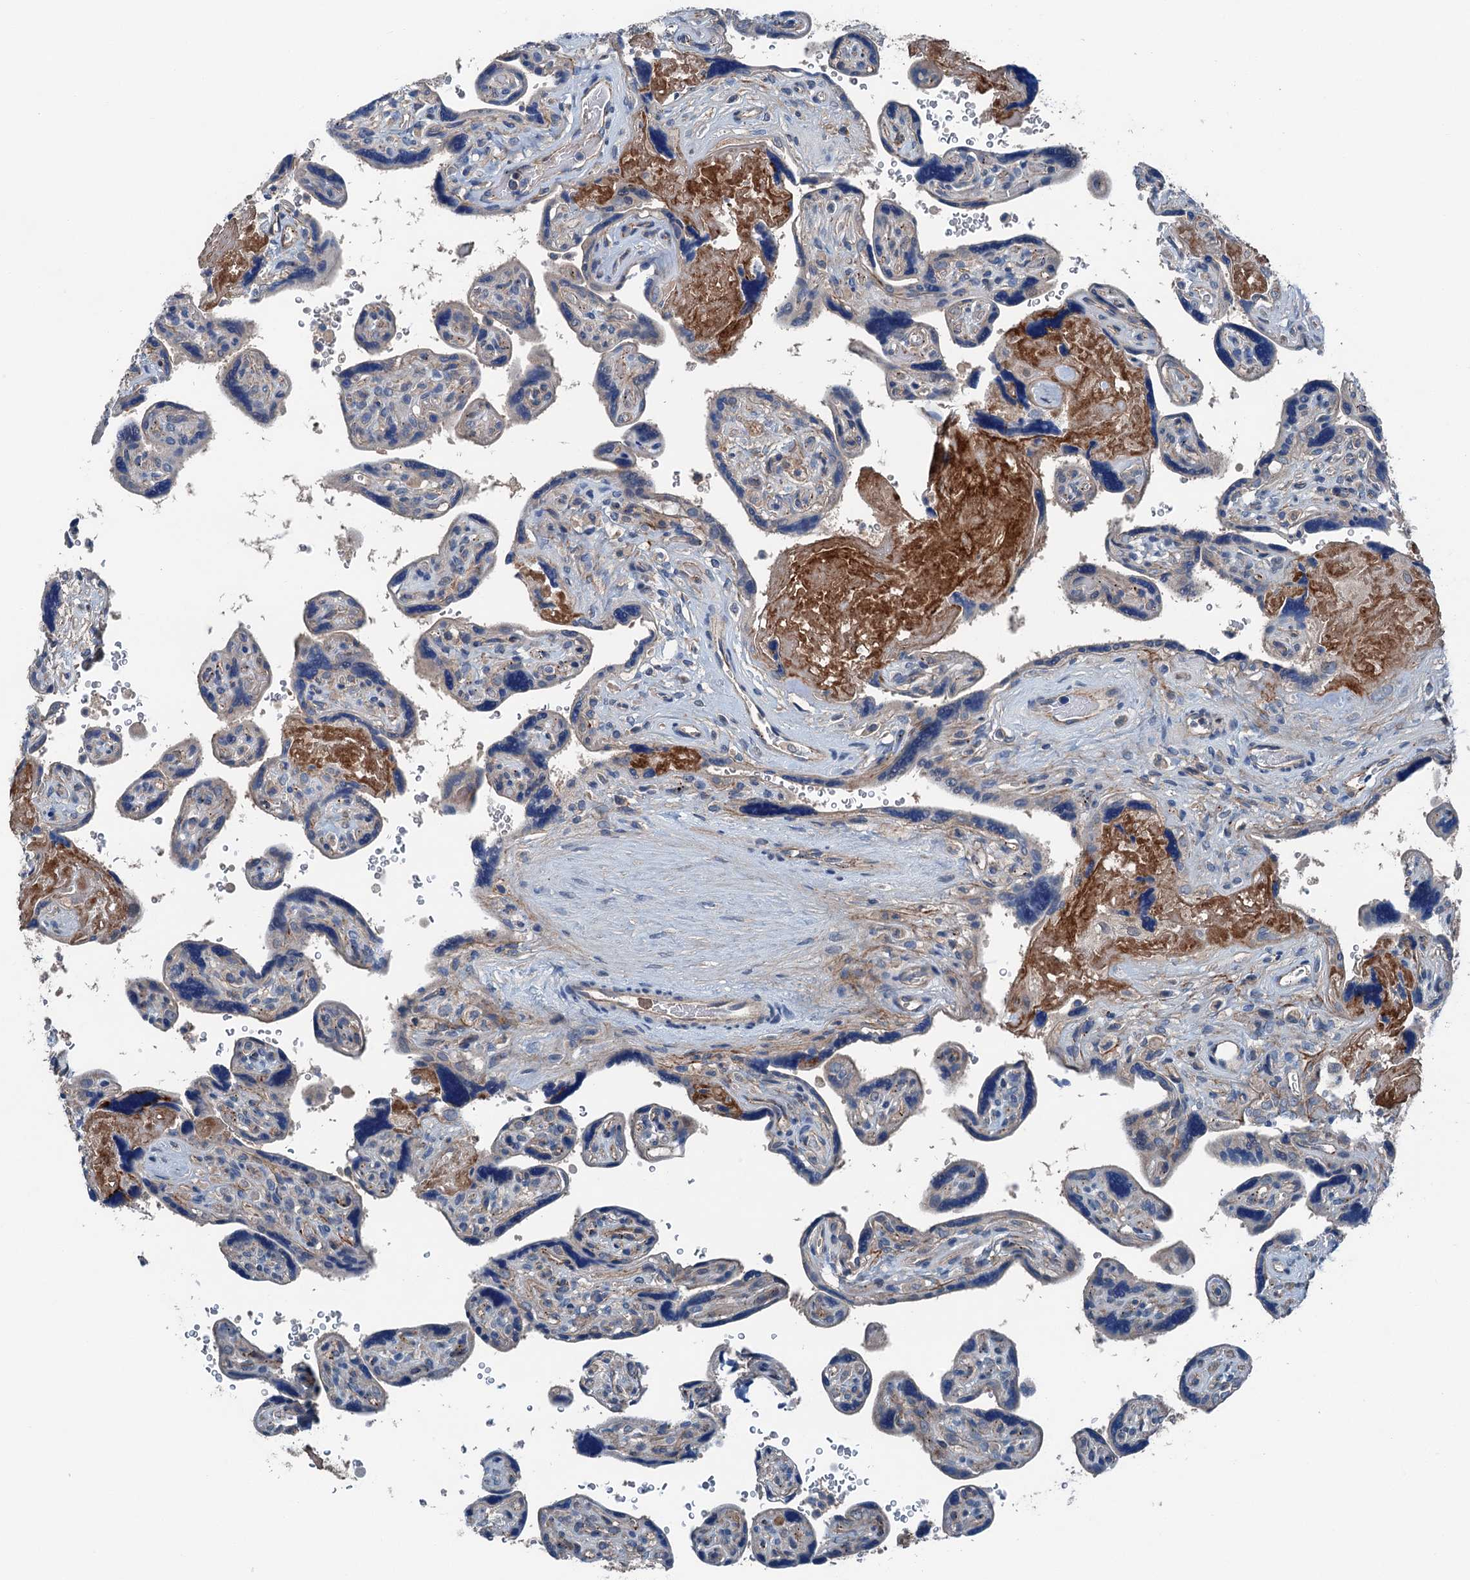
{"staining": {"intensity": "weak", "quantity": "<25%", "location": "cytoplasmic/membranous"}, "tissue": "placenta", "cell_type": "Trophoblastic cells", "image_type": "normal", "snomed": [{"axis": "morphology", "description": "Normal tissue, NOS"}, {"axis": "topography", "description": "Placenta"}], "caption": "The immunohistochemistry histopathology image has no significant positivity in trophoblastic cells of placenta. Brightfield microscopy of immunohistochemistry (IHC) stained with DAB (3,3'-diaminobenzidine) (brown) and hematoxylin (blue), captured at high magnification.", "gene": "SLC2A10", "patient": {"sex": "female", "age": 39}}